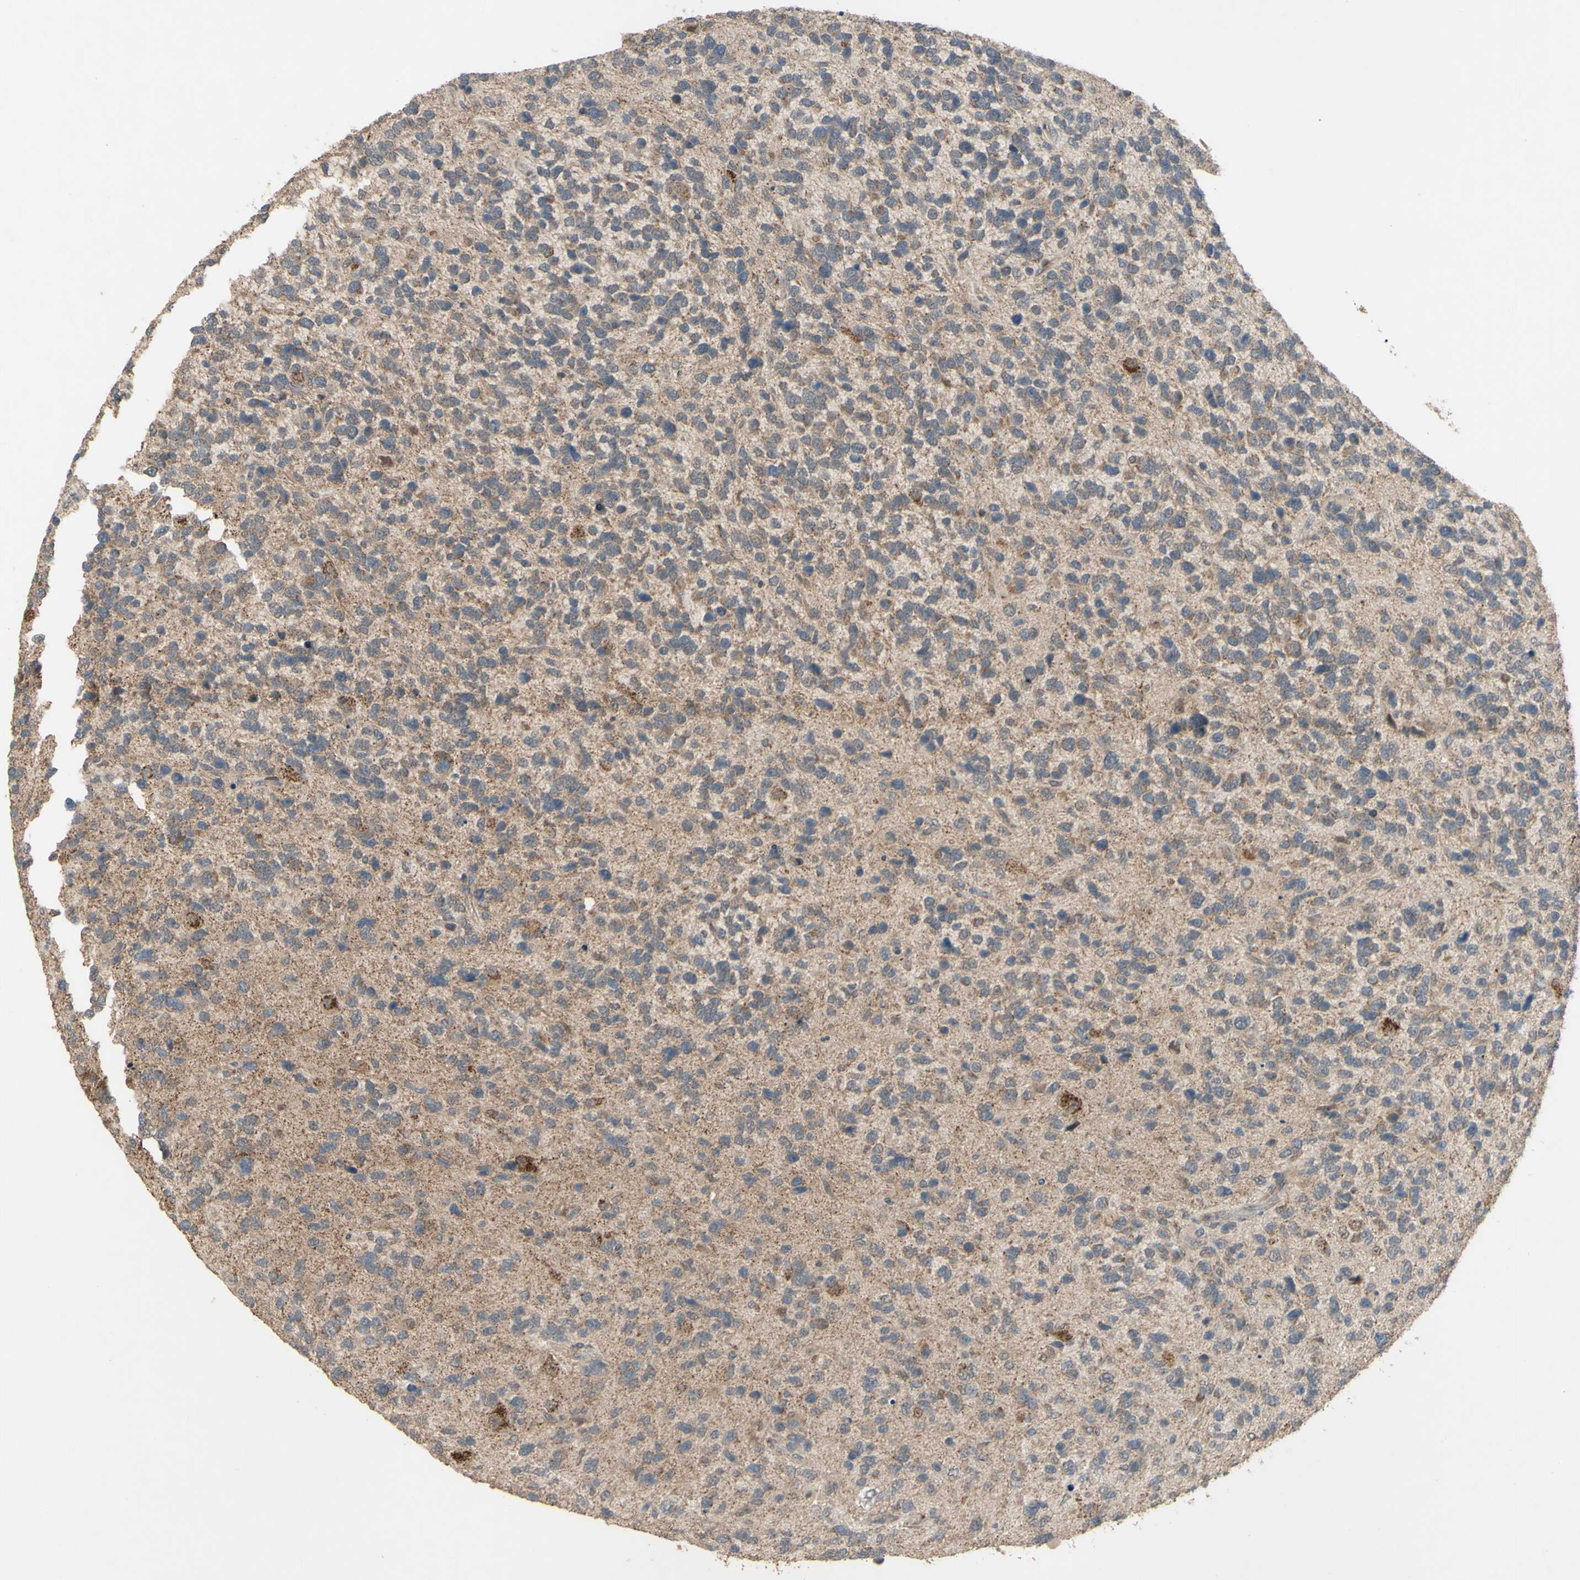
{"staining": {"intensity": "moderate", "quantity": ">75%", "location": "cytoplasmic/membranous"}, "tissue": "glioma", "cell_type": "Tumor cells", "image_type": "cancer", "snomed": [{"axis": "morphology", "description": "Glioma, malignant, High grade"}, {"axis": "topography", "description": "Brain"}], "caption": "Tumor cells demonstrate medium levels of moderate cytoplasmic/membranous positivity in about >75% of cells in high-grade glioma (malignant).", "gene": "CD164", "patient": {"sex": "female", "age": 58}}